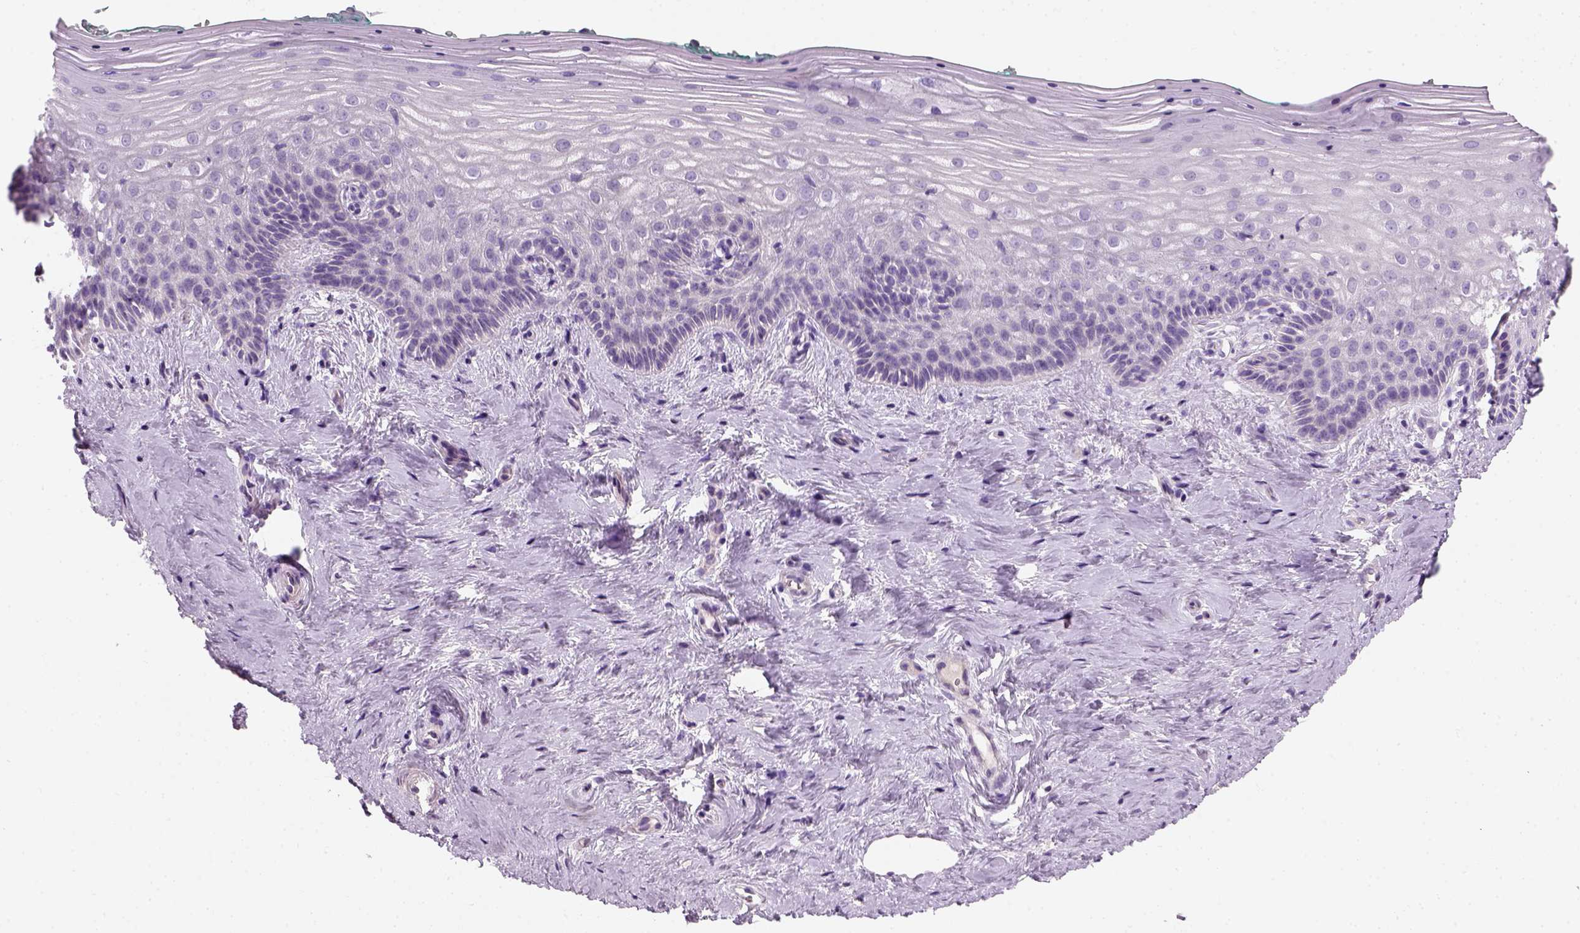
{"staining": {"intensity": "negative", "quantity": "none", "location": "none"}, "tissue": "vagina", "cell_type": "Squamous epithelial cells", "image_type": "normal", "snomed": [{"axis": "morphology", "description": "Normal tissue, NOS"}, {"axis": "topography", "description": "Vagina"}], "caption": "High magnification brightfield microscopy of unremarkable vagina stained with DAB (brown) and counterstained with hematoxylin (blue): squamous epithelial cells show no significant staining. (Stains: DAB (3,3'-diaminobenzidine) immunohistochemistry with hematoxylin counter stain, Microscopy: brightfield microscopy at high magnification).", "gene": "NUDT6", "patient": {"sex": "female", "age": 45}}